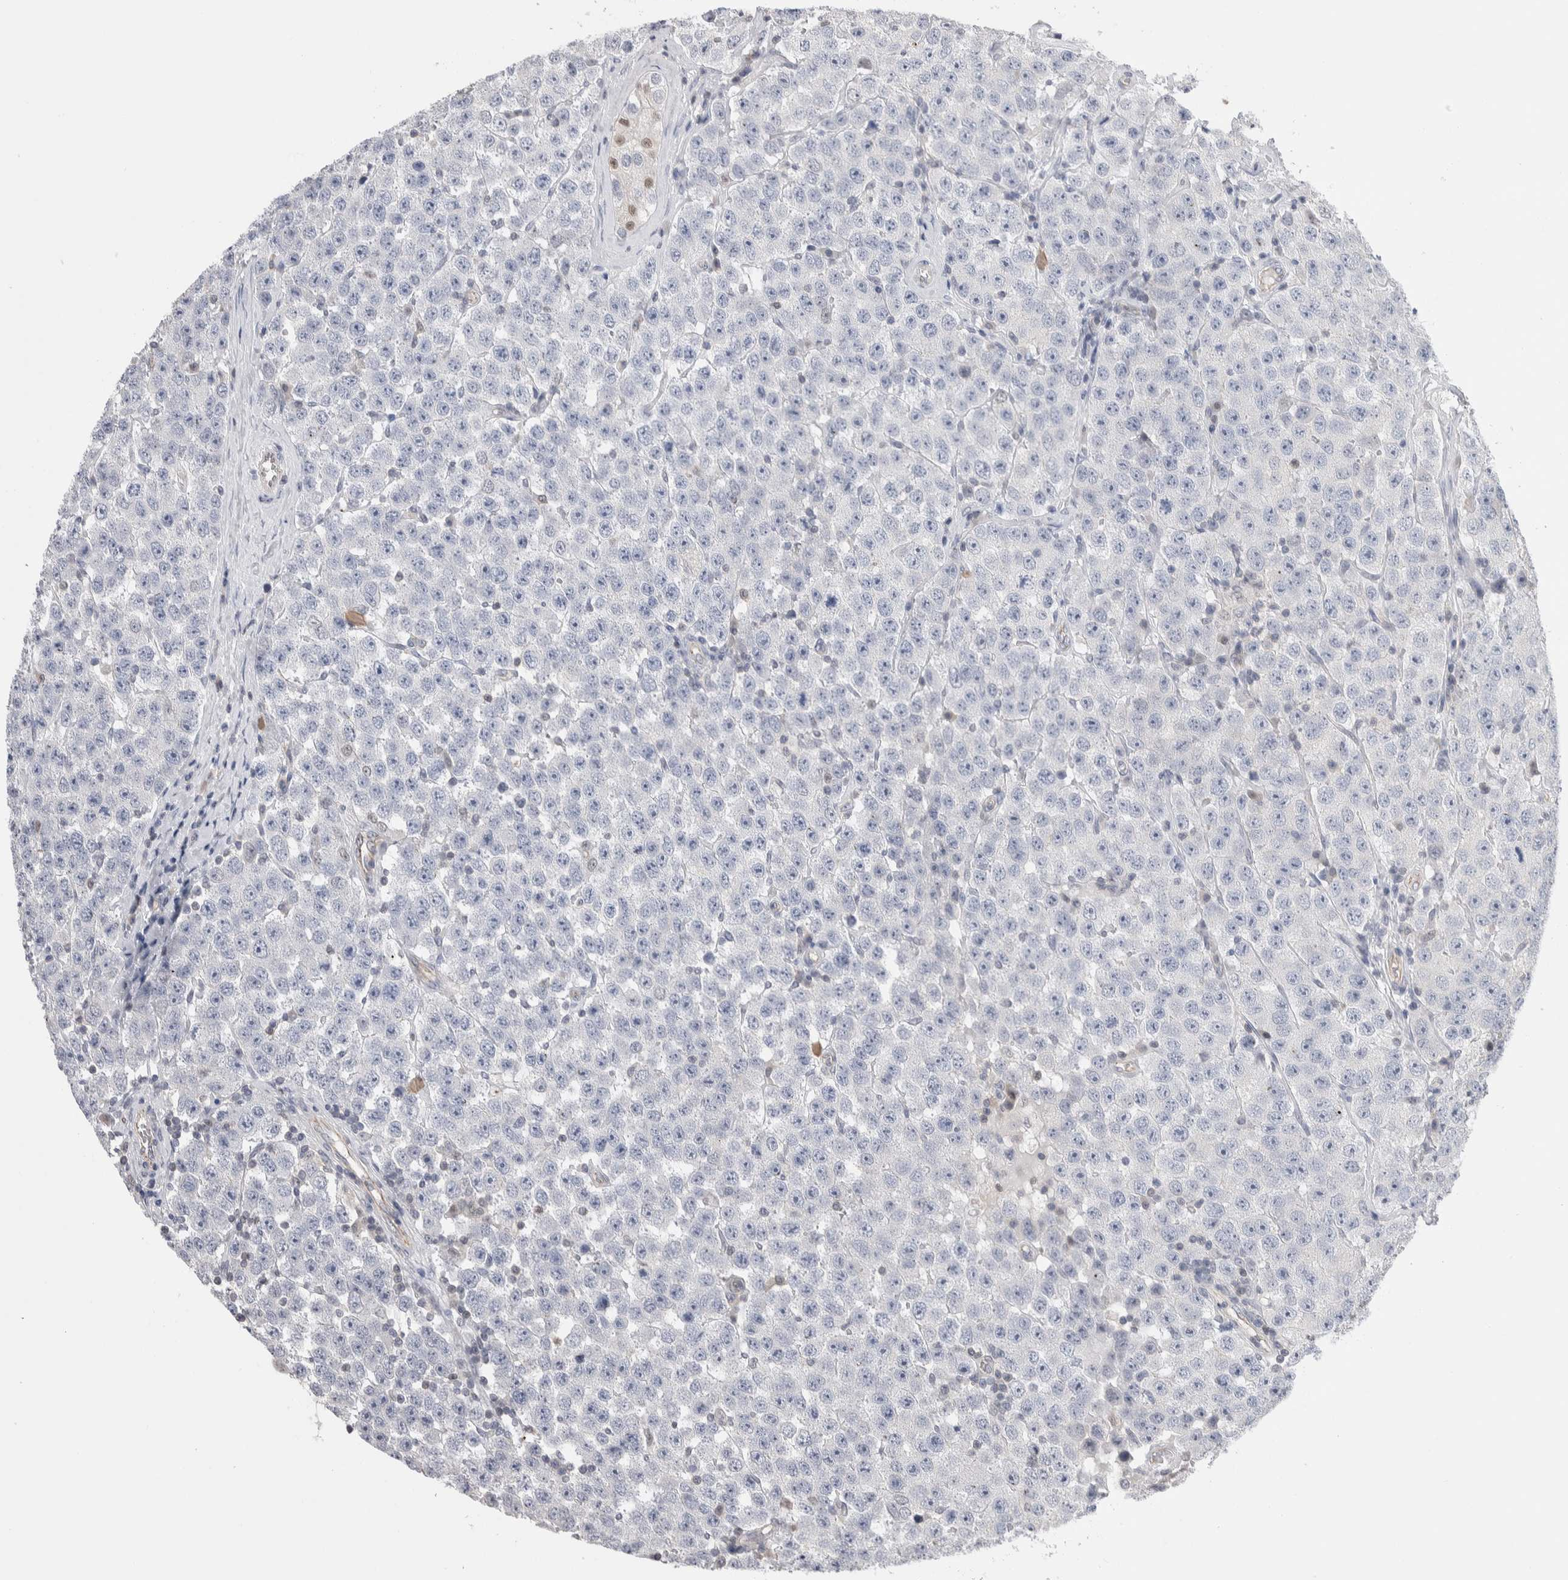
{"staining": {"intensity": "negative", "quantity": "none", "location": "none"}, "tissue": "testis cancer", "cell_type": "Tumor cells", "image_type": "cancer", "snomed": [{"axis": "morphology", "description": "Seminoma, NOS"}, {"axis": "morphology", "description": "Carcinoma, Embryonal, NOS"}, {"axis": "topography", "description": "Testis"}], "caption": "There is no significant positivity in tumor cells of testis cancer.", "gene": "ZBTB49", "patient": {"sex": "male", "age": 28}}